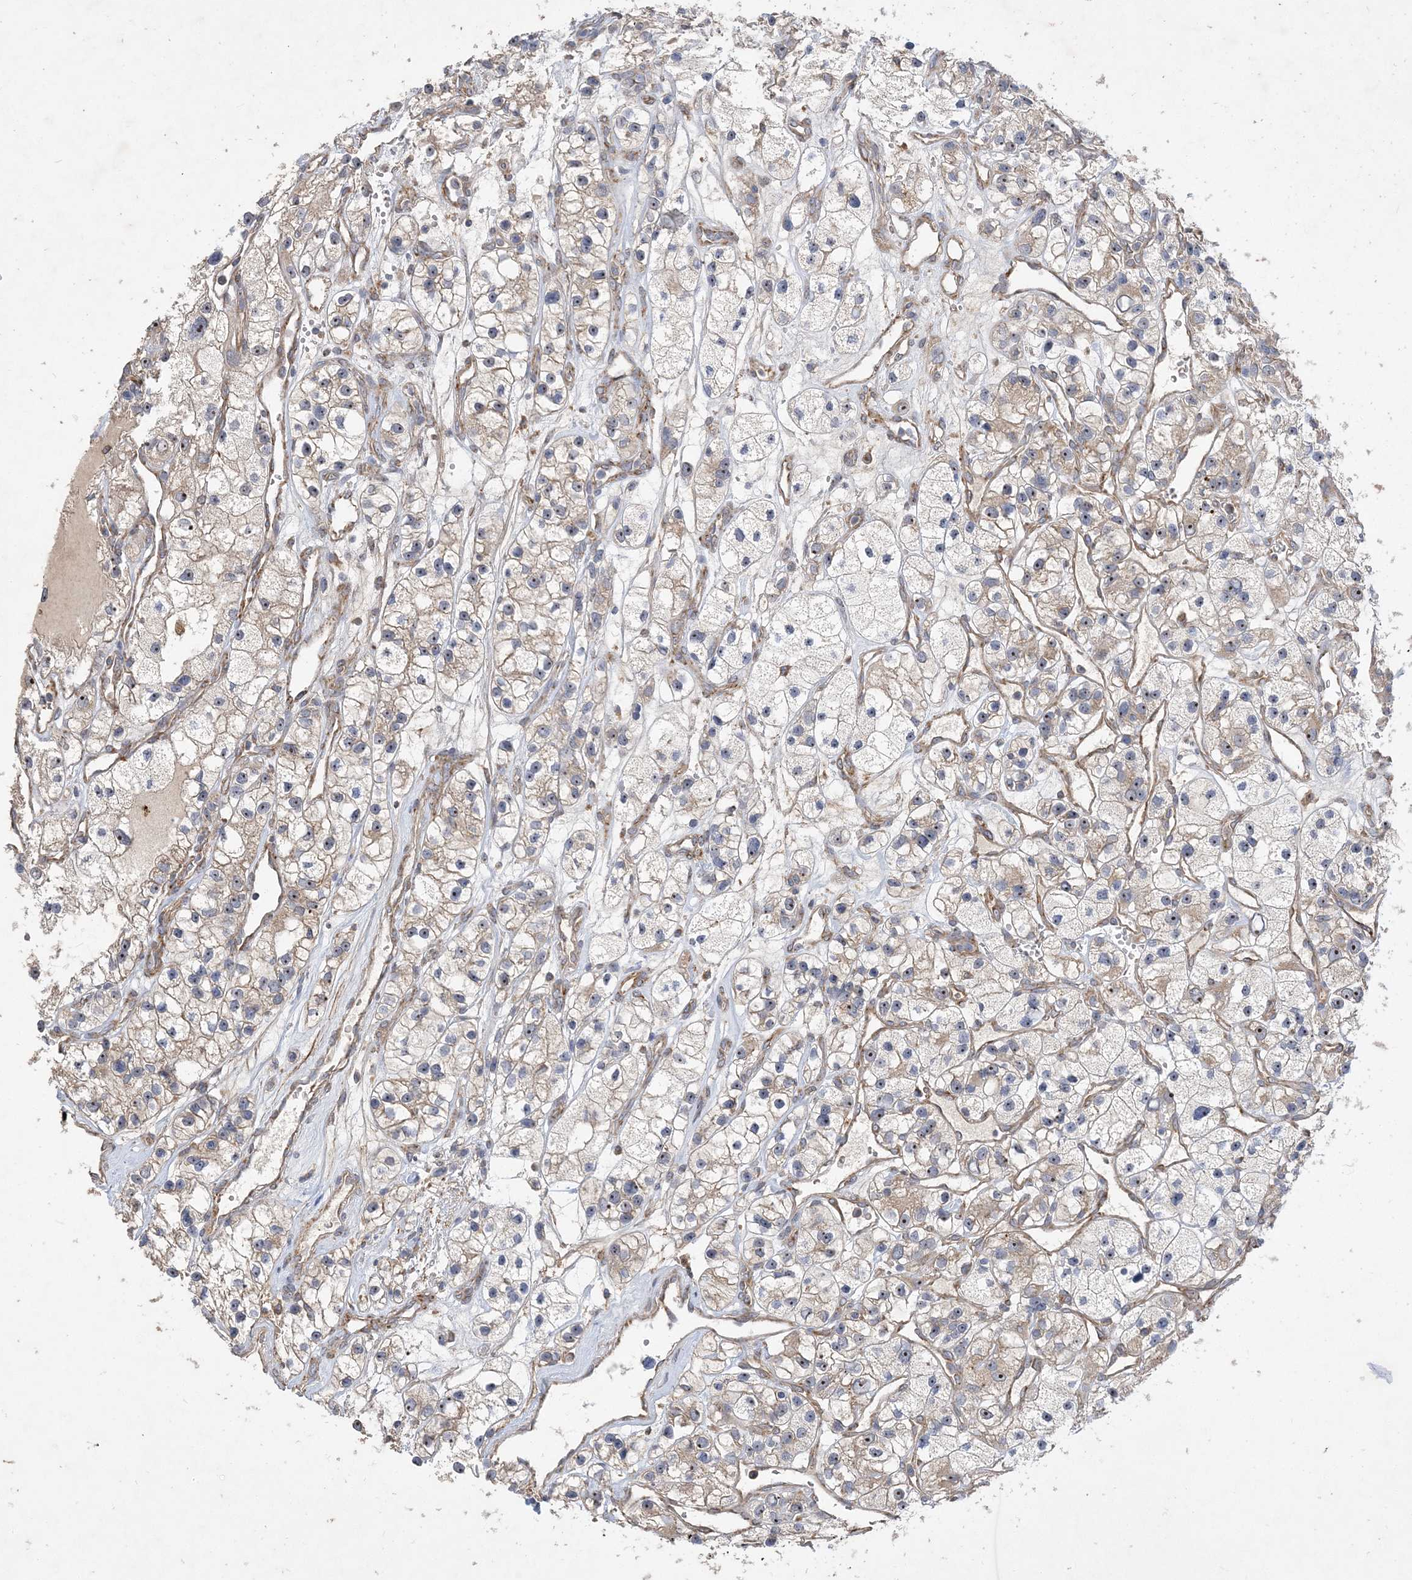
{"staining": {"intensity": "weak", "quantity": "25%-75%", "location": "nuclear"}, "tissue": "renal cancer", "cell_type": "Tumor cells", "image_type": "cancer", "snomed": [{"axis": "morphology", "description": "Adenocarcinoma, NOS"}, {"axis": "topography", "description": "Kidney"}], "caption": "This photomicrograph exhibits immunohistochemistry (IHC) staining of human renal adenocarcinoma, with low weak nuclear expression in about 25%-75% of tumor cells.", "gene": "FEZ2", "patient": {"sex": "female", "age": 57}}